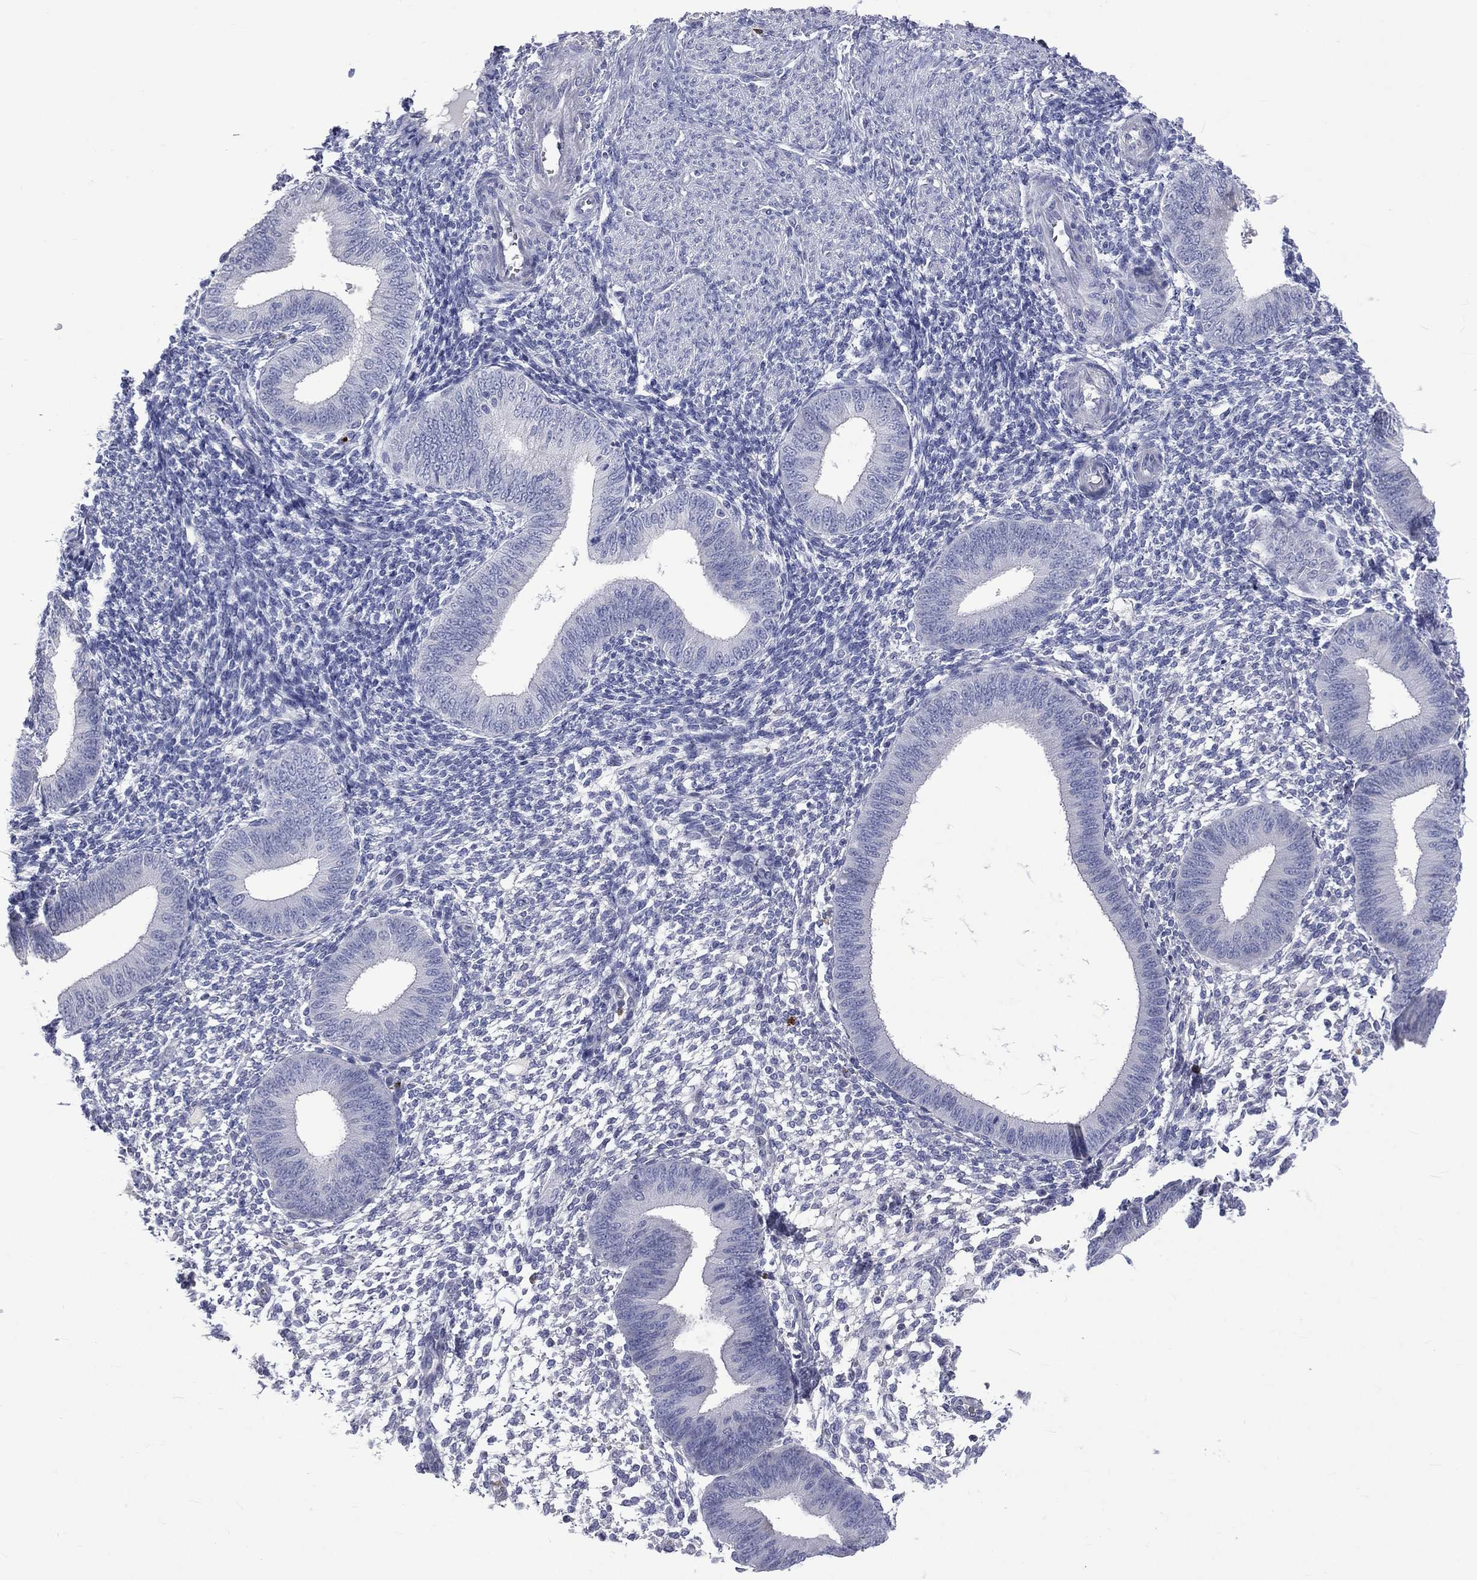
{"staining": {"intensity": "negative", "quantity": "none", "location": "none"}, "tissue": "endometrium", "cell_type": "Cells in endometrial stroma", "image_type": "normal", "snomed": [{"axis": "morphology", "description": "Normal tissue, NOS"}, {"axis": "topography", "description": "Endometrium"}], "caption": "Immunohistochemistry (IHC) photomicrograph of normal endometrium stained for a protein (brown), which exhibits no positivity in cells in endometrial stroma.", "gene": "ELANE", "patient": {"sex": "female", "age": 39}}